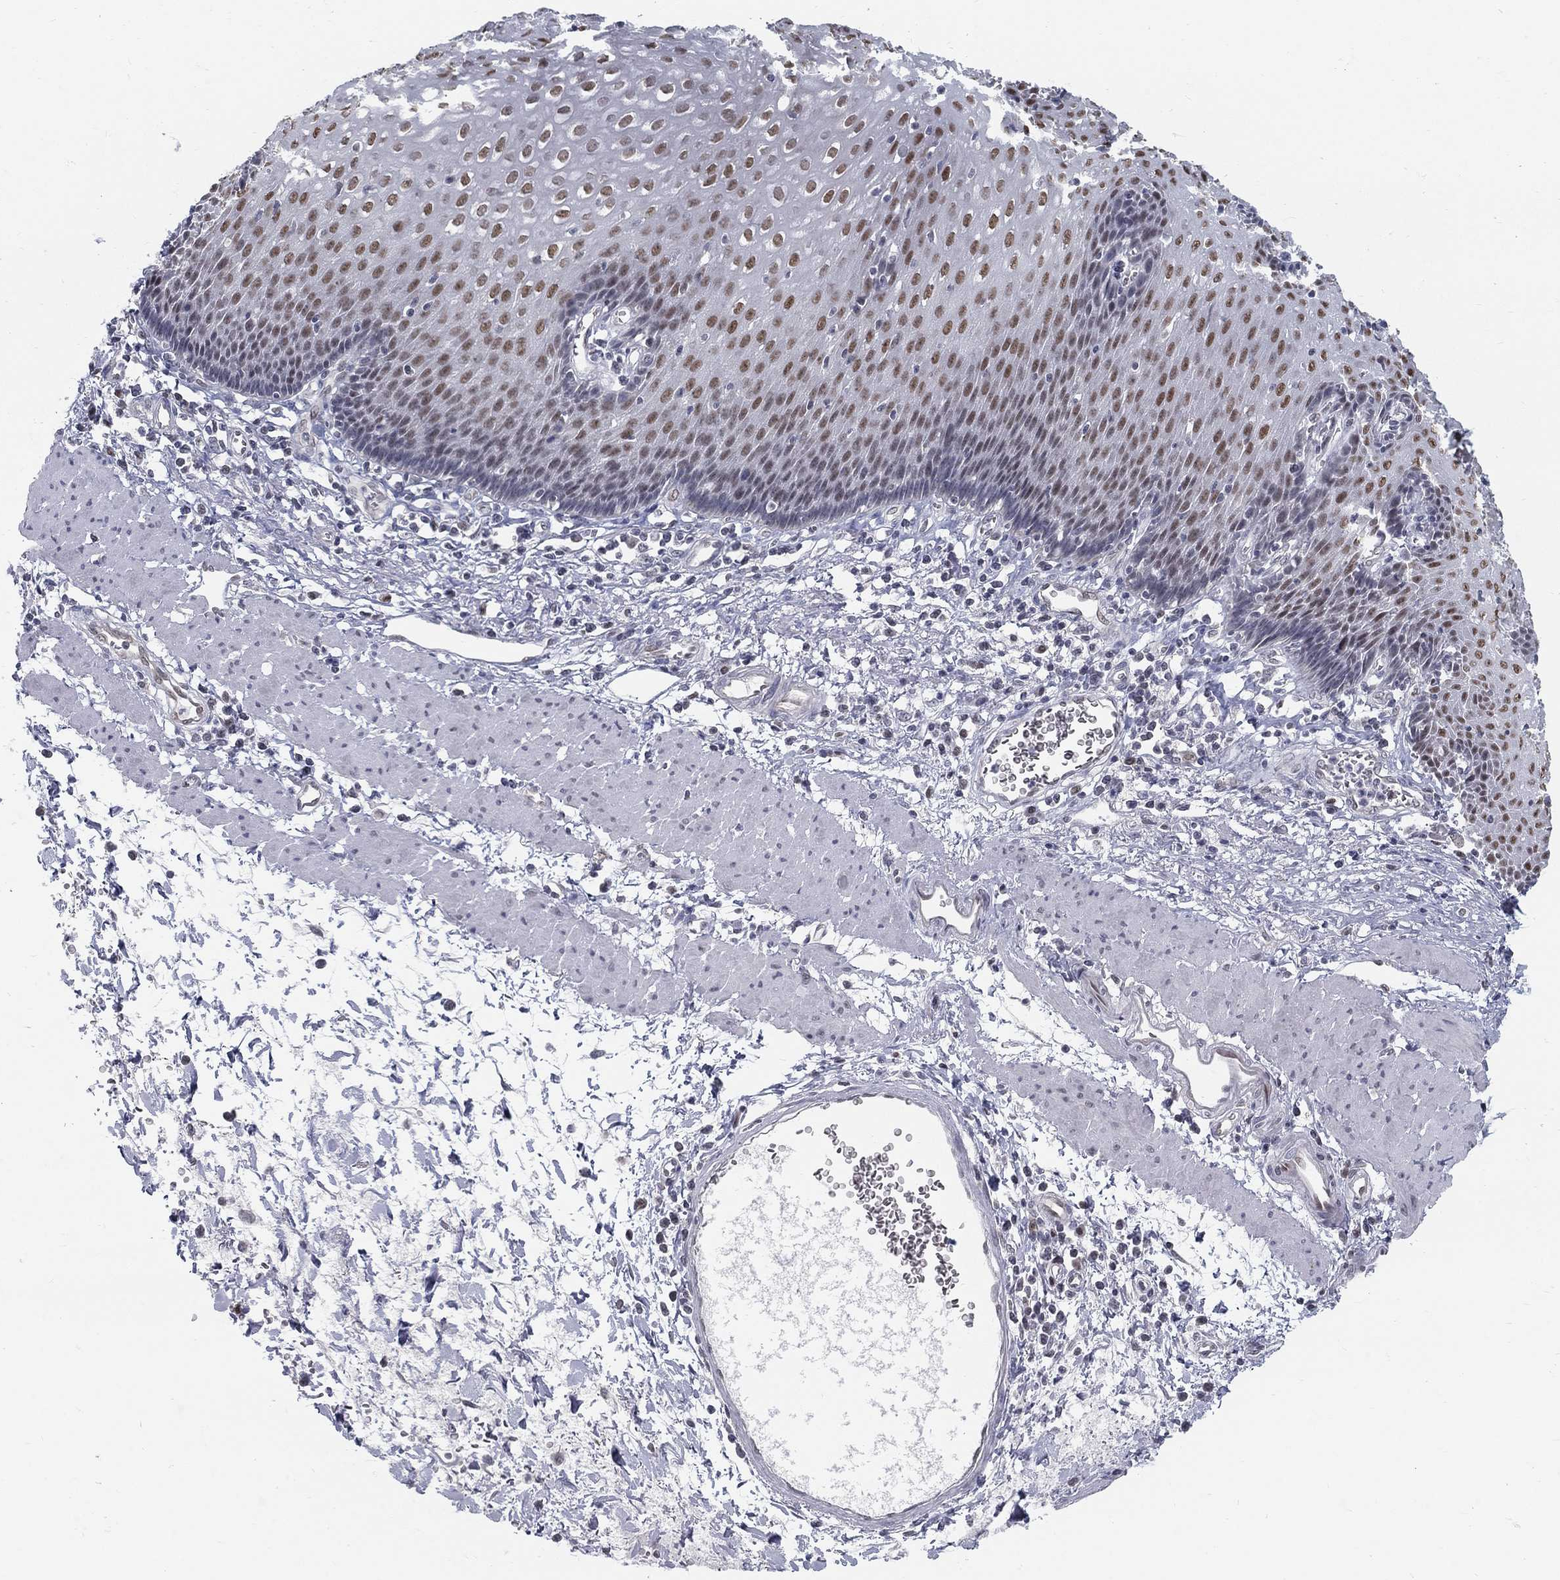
{"staining": {"intensity": "strong", "quantity": ">75%", "location": "nuclear"}, "tissue": "esophagus", "cell_type": "Squamous epithelial cells", "image_type": "normal", "snomed": [{"axis": "morphology", "description": "Normal tissue, NOS"}, {"axis": "topography", "description": "Esophagus"}], "caption": "Strong nuclear staining is identified in about >75% of squamous epithelial cells in unremarkable esophagus. (brown staining indicates protein expression, while blue staining denotes nuclei).", "gene": "GCFC2", "patient": {"sex": "male", "age": 57}}